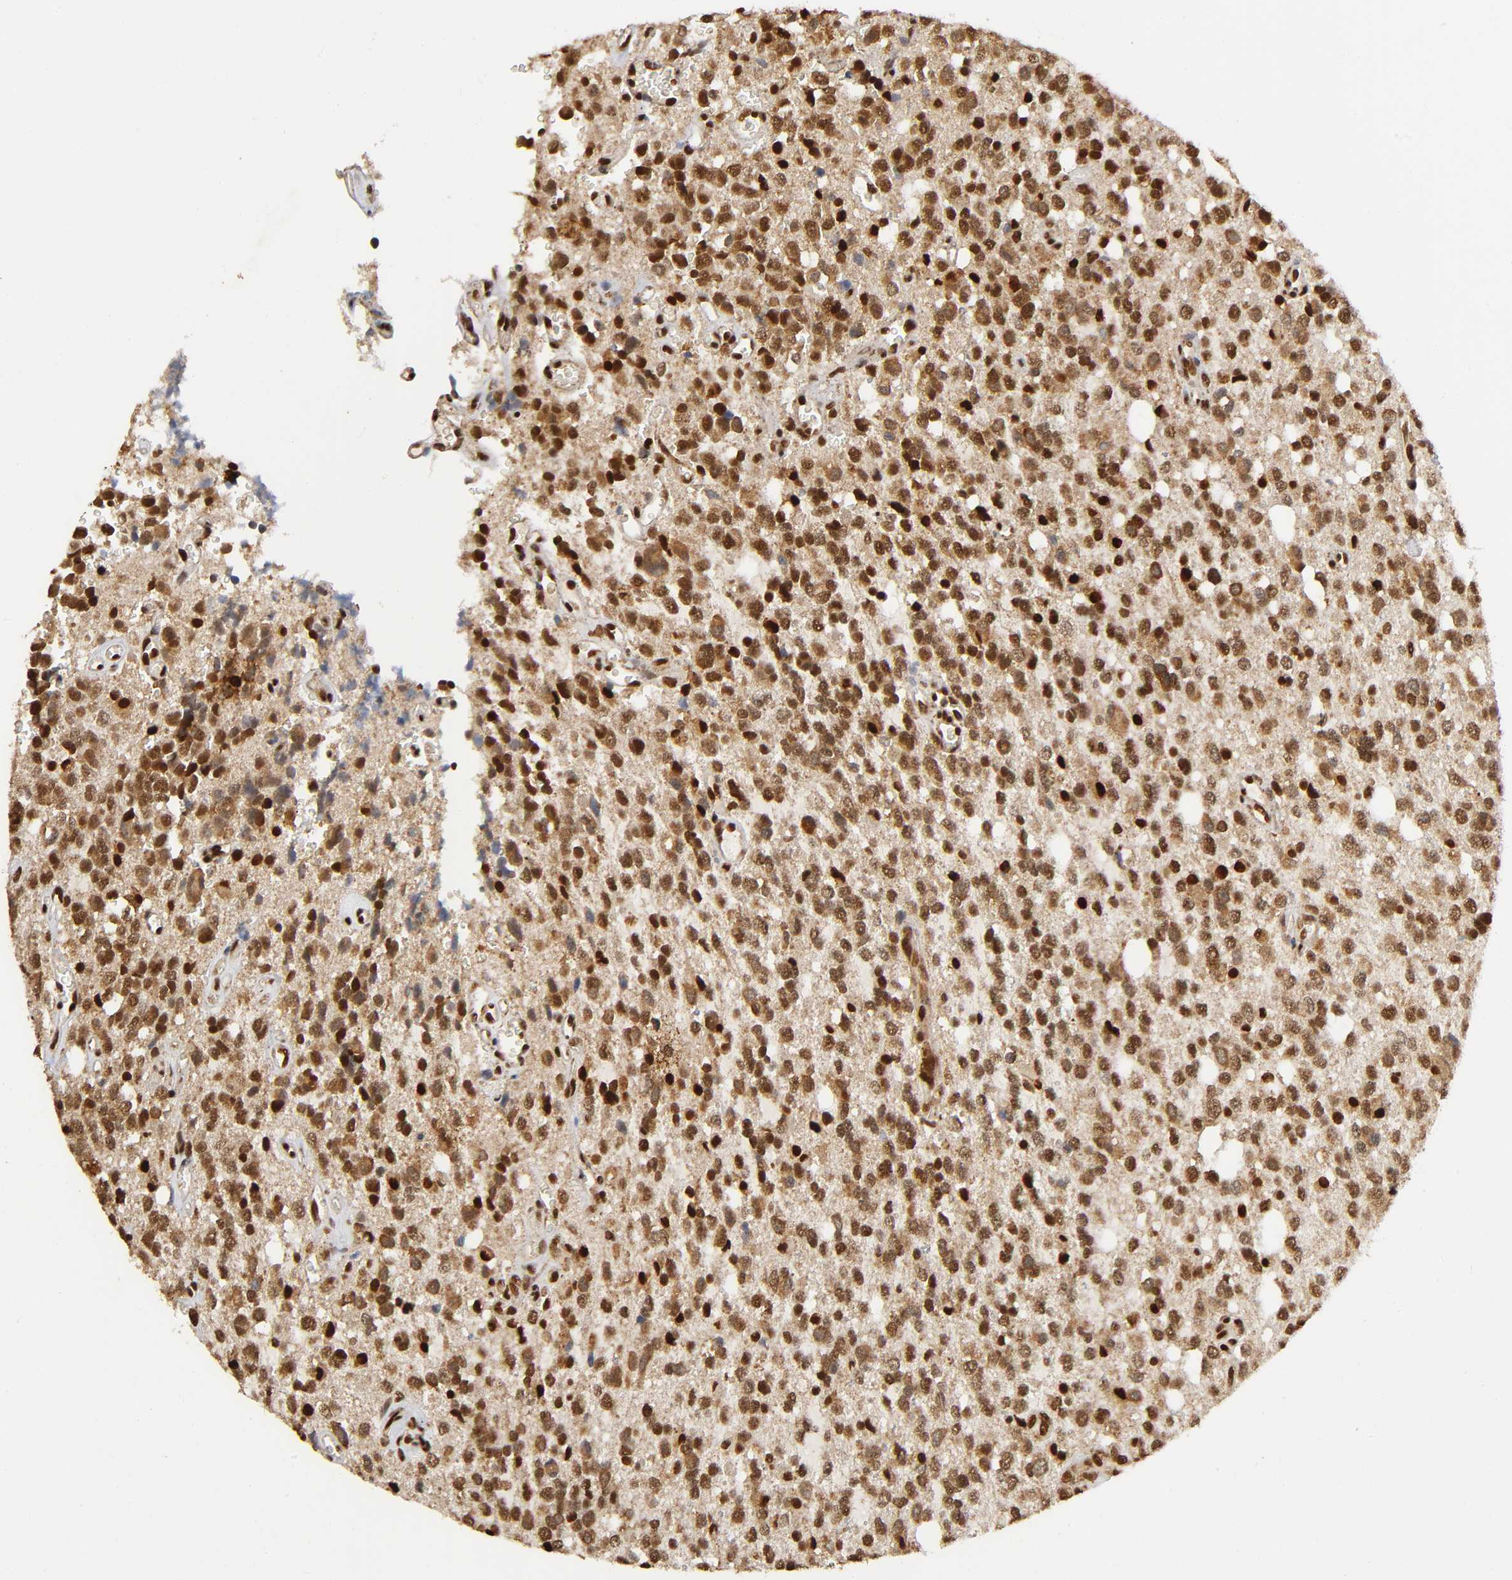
{"staining": {"intensity": "strong", "quantity": ">75%", "location": "cytoplasmic/membranous,nuclear"}, "tissue": "glioma", "cell_type": "Tumor cells", "image_type": "cancer", "snomed": [{"axis": "morphology", "description": "Glioma, malignant, High grade"}, {"axis": "topography", "description": "Brain"}], "caption": "Immunohistochemical staining of human high-grade glioma (malignant) shows high levels of strong cytoplasmic/membranous and nuclear protein staining in about >75% of tumor cells. (DAB IHC, brown staining for protein, blue staining for nuclei).", "gene": "RNF122", "patient": {"sex": "male", "age": 47}}